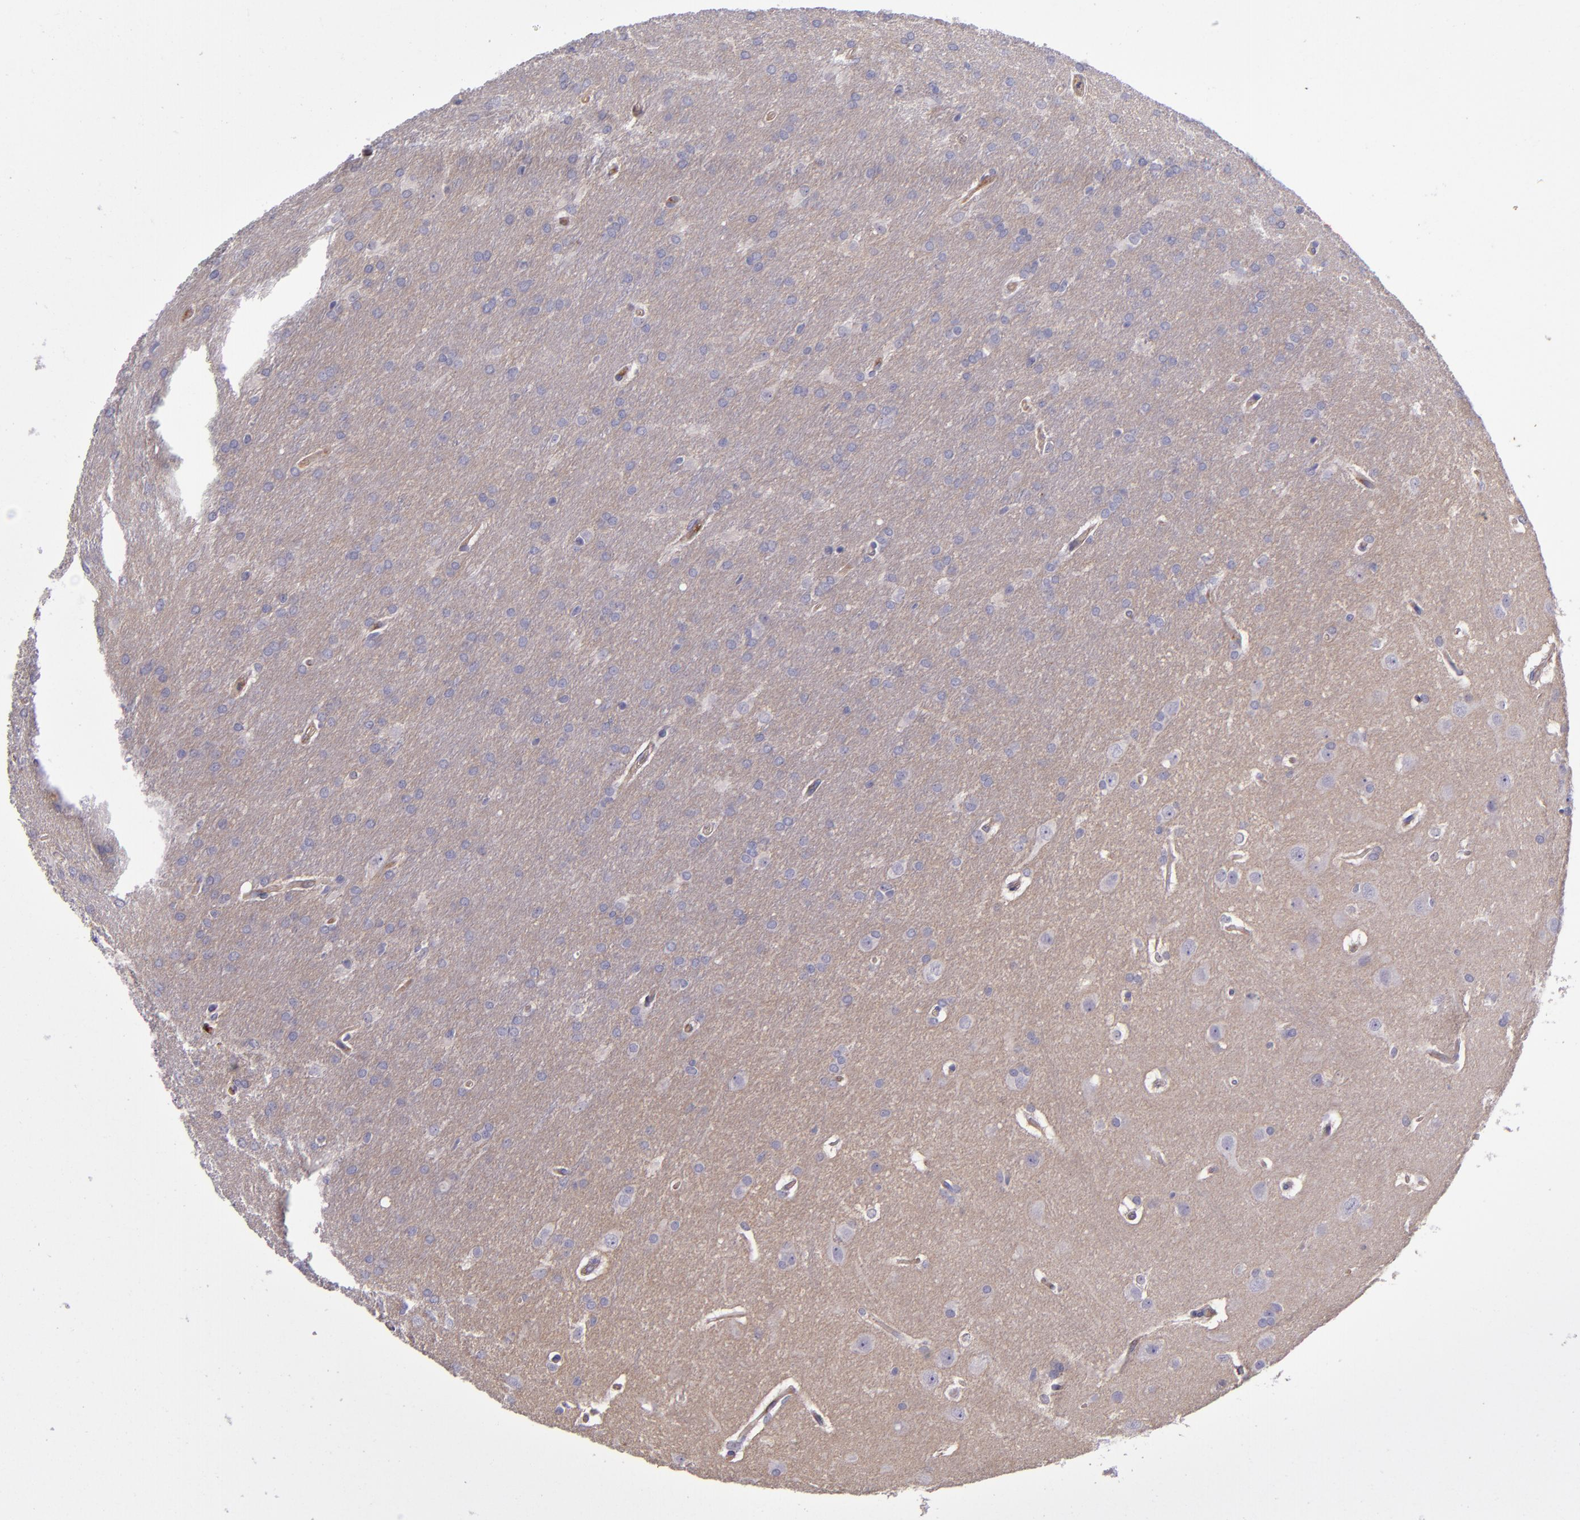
{"staining": {"intensity": "moderate", "quantity": "<25%", "location": "cytoplasmic/membranous"}, "tissue": "glioma", "cell_type": "Tumor cells", "image_type": "cancer", "snomed": [{"axis": "morphology", "description": "Glioma, malignant, Low grade"}, {"axis": "topography", "description": "Brain"}], "caption": "Tumor cells reveal low levels of moderate cytoplasmic/membranous staining in about <25% of cells in glioma.", "gene": "CLEC3B", "patient": {"sex": "female", "age": 32}}